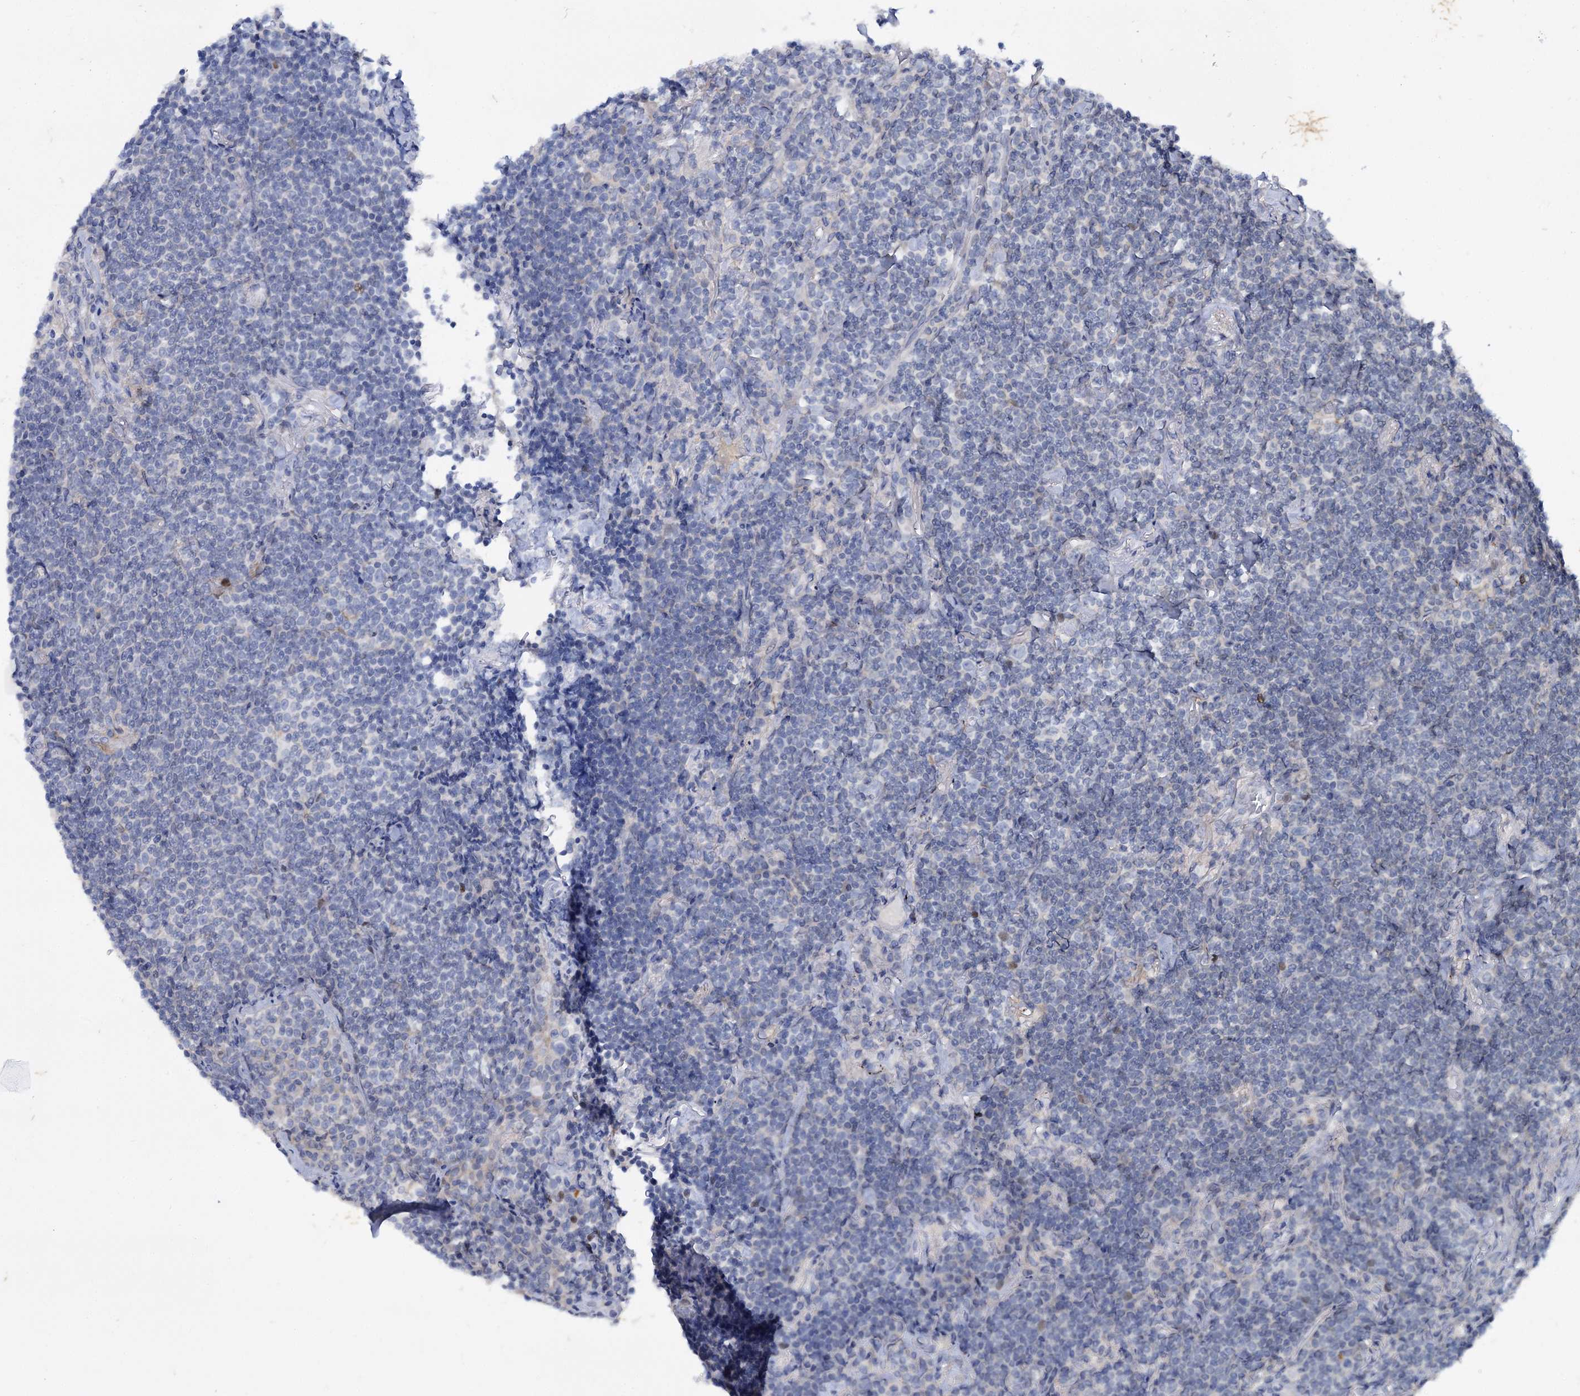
{"staining": {"intensity": "negative", "quantity": "none", "location": "none"}, "tissue": "lymphoma", "cell_type": "Tumor cells", "image_type": "cancer", "snomed": [{"axis": "morphology", "description": "Malignant lymphoma, non-Hodgkin's type, Low grade"}, {"axis": "topography", "description": "Lung"}], "caption": "The immunohistochemistry photomicrograph has no significant expression in tumor cells of low-grade malignant lymphoma, non-Hodgkin's type tissue.", "gene": "MID1IP1", "patient": {"sex": "female", "age": 71}}